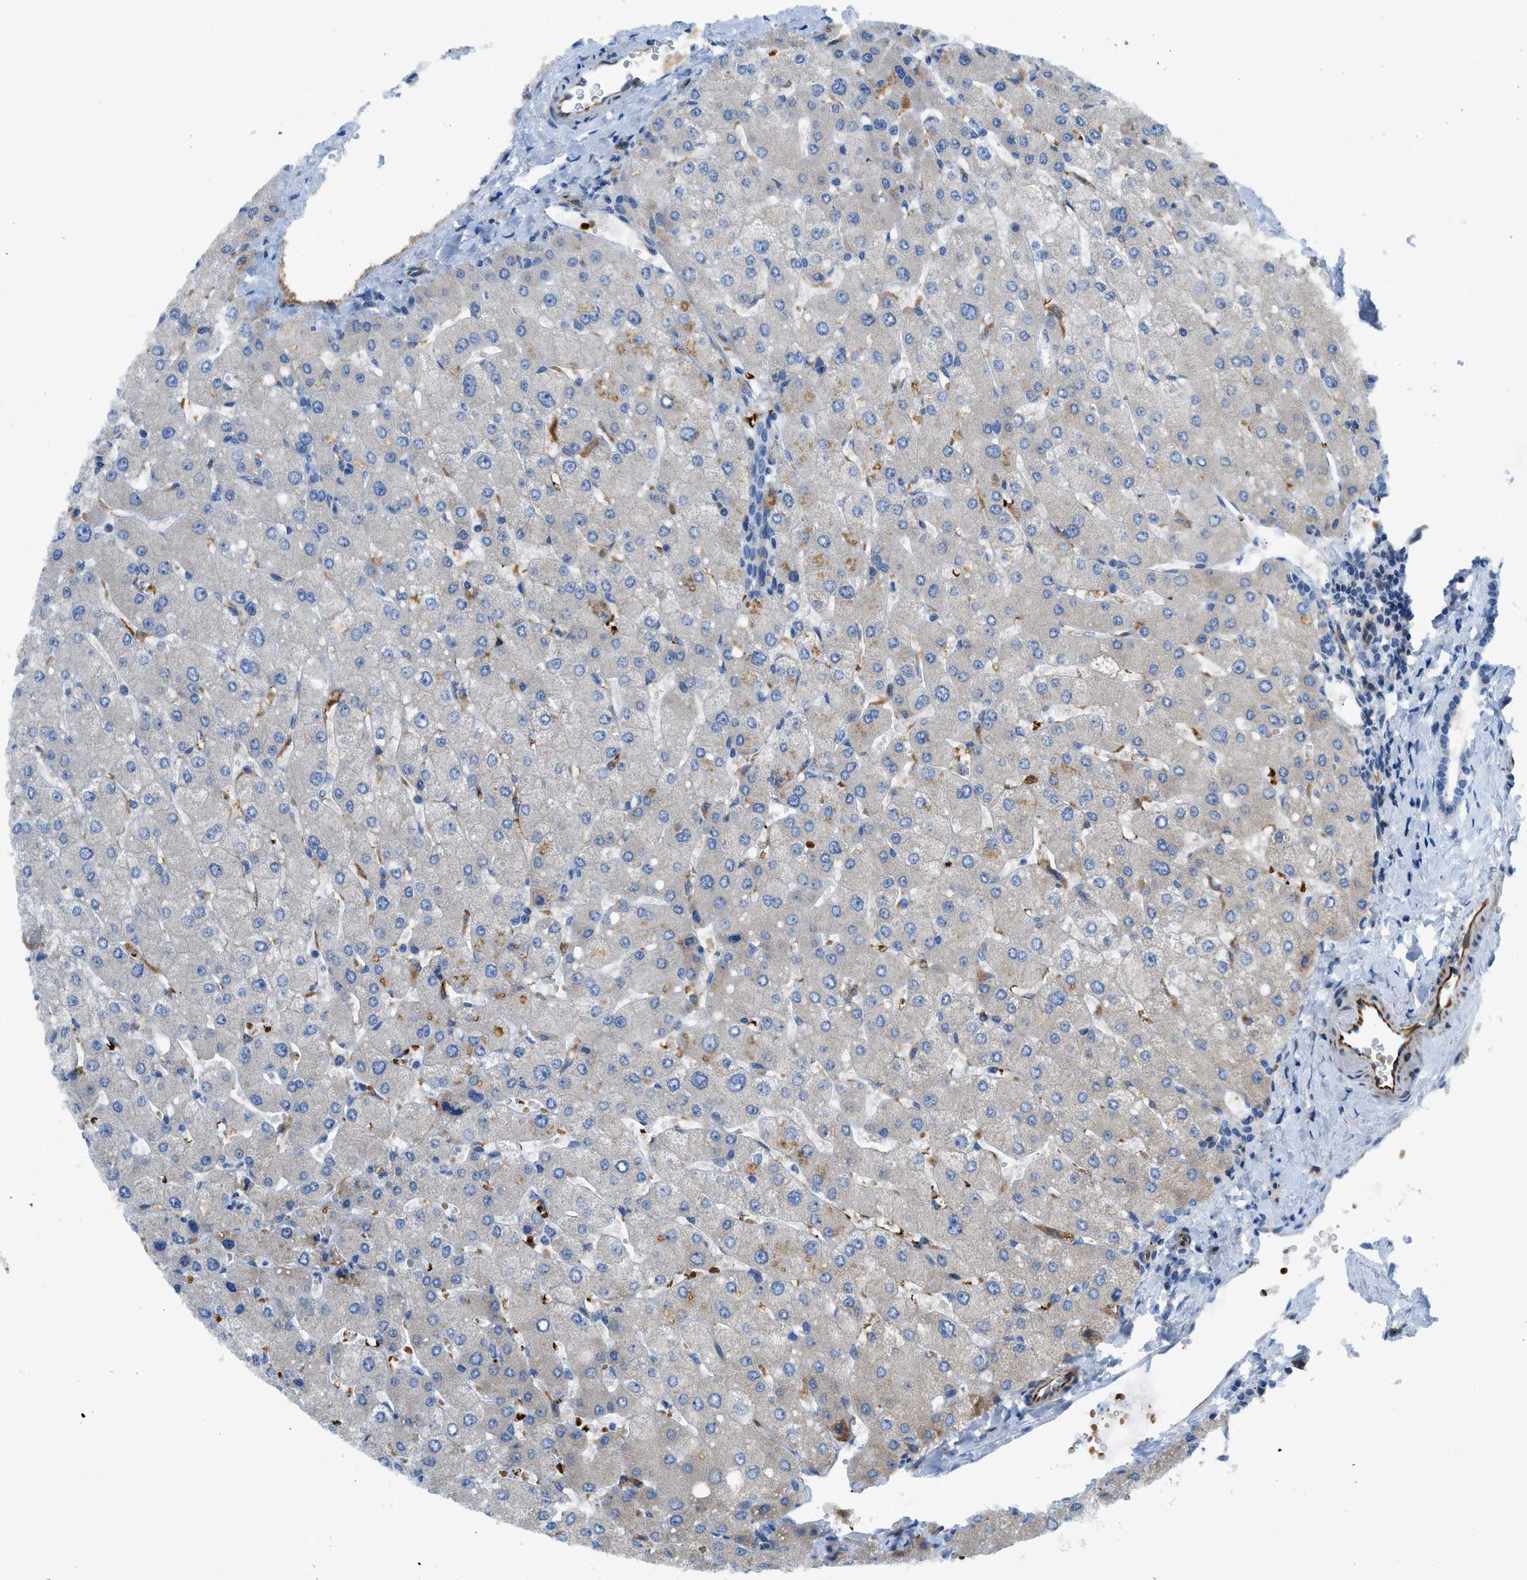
{"staining": {"intensity": "negative", "quantity": "none", "location": "none"}, "tissue": "liver", "cell_type": "Cholangiocytes", "image_type": "normal", "snomed": [{"axis": "morphology", "description": "Normal tissue, NOS"}, {"axis": "topography", "description": "Liver"}], "caption": "High magnification brightfield microscopy of normal liver stained with DAB (brown) and counterstained with hematoxylin (blue): cholangiocytes show no significant expression. (DAB (3,3'-diaminobenzidine) immunohistochemistry (IHC) with hematoxylin counter stain).", "gene": "ZNF831", "patient": {"sex": "male", "age": 55}}